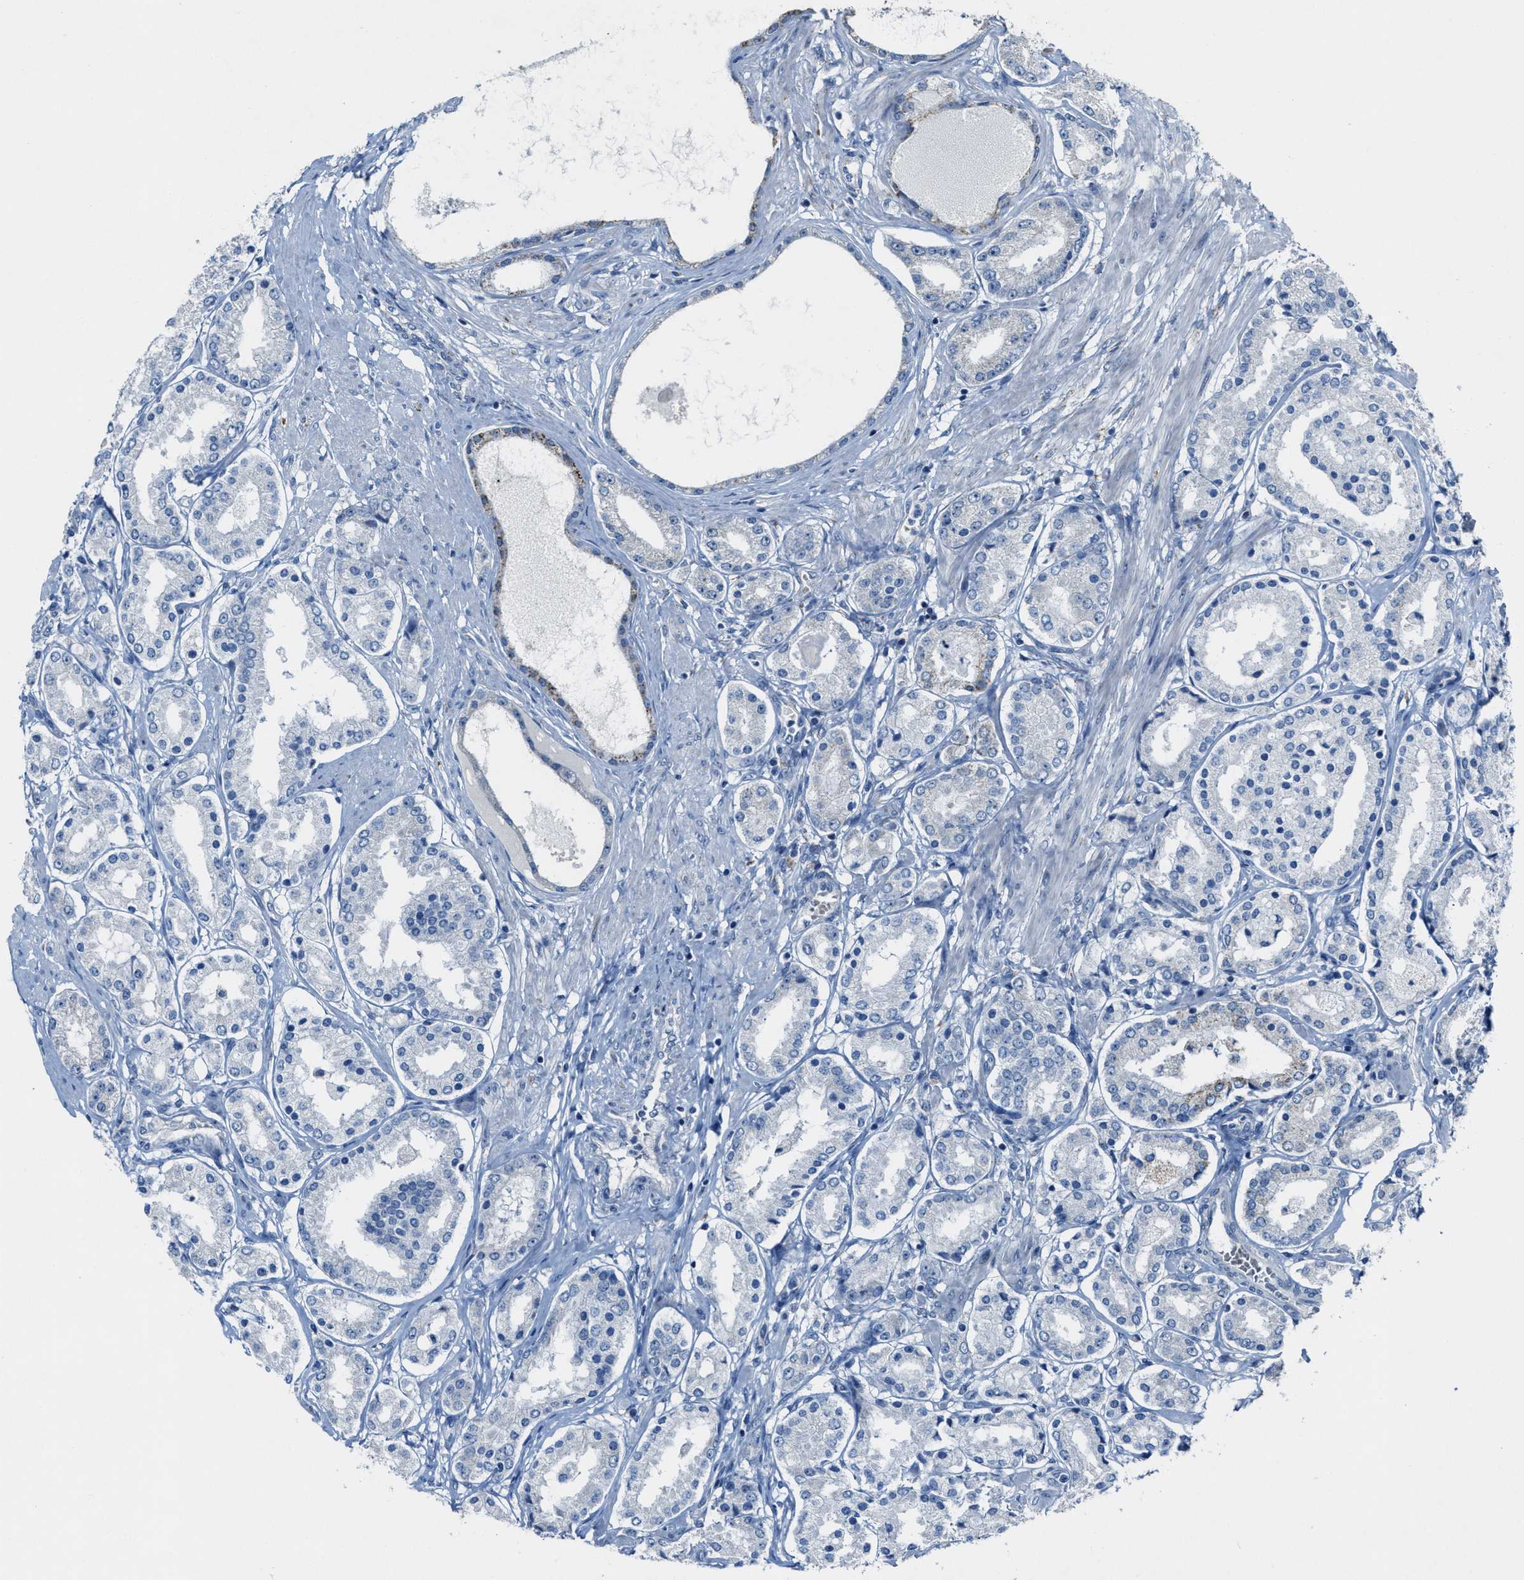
{"staining": {"intensity": "negative", "quantity": "none", "location": "none"}, "tissue": "prostate cancer", "cell_type": "Tumor cells", "image_type": "cancer", "snomed": [{"axis": "morphology", "description": "Adenocarcinoma, Low grade"}, {"axis": "topography", "description": "Prostate"}], "caption": "Tumor cells are negative for protein expression in human low-grade adenocarcinoma (prostate).", "gene": "CDON", "patient": {"sex": "male", "age": 63}}